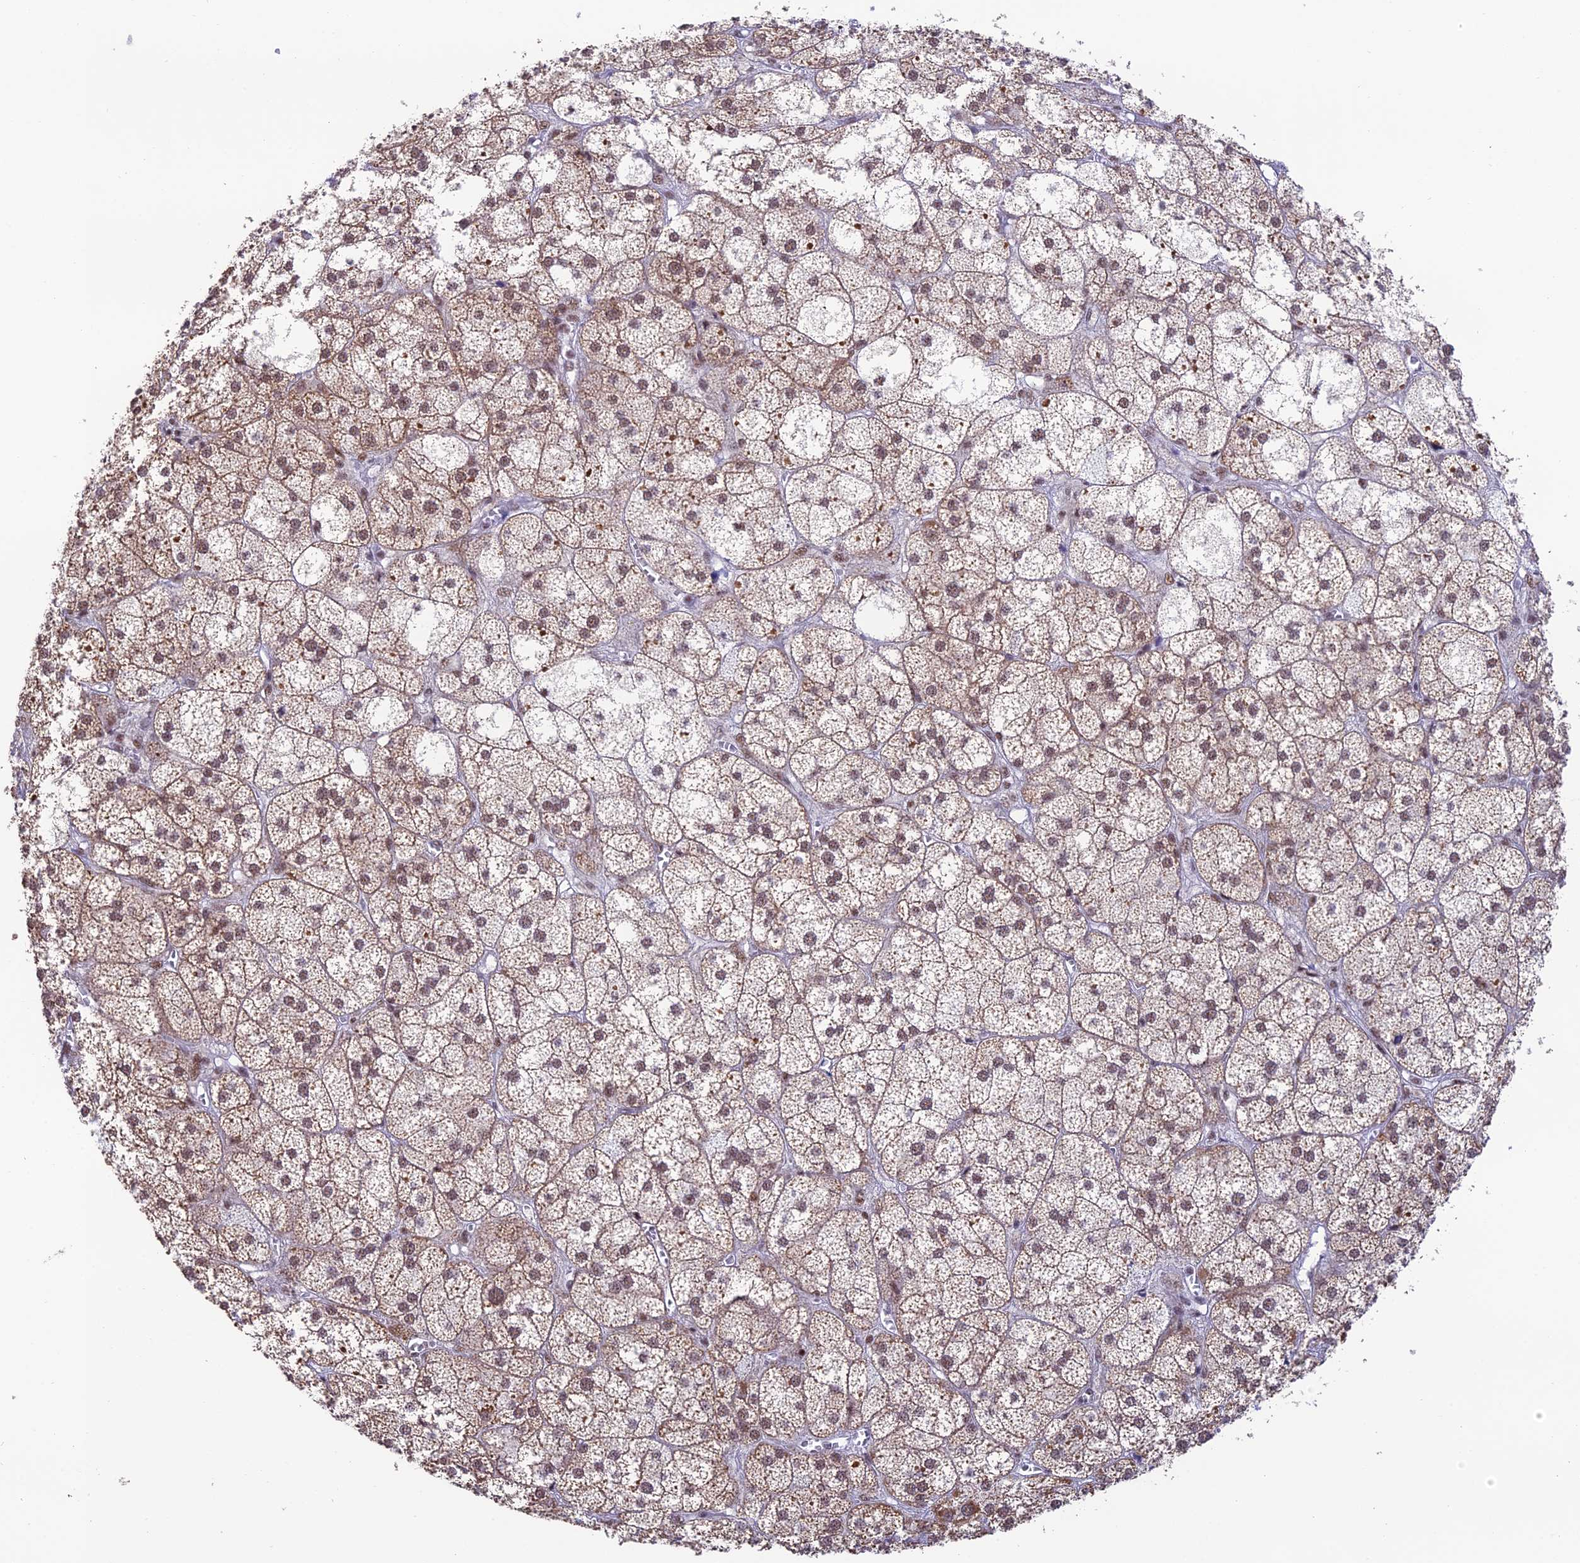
{"staining": {"intensity": "weak", "quantity": "25%-75%", "location": "nuclear"}, "tissue": "adrenal gland", "cell_type": "Glandular cells", "image_type": "normal", "snomed": [{"axis": "morphology", "description": "Normal tissue, NOS"}, {"axis": "topography", "description": "Adrenal gland"}], "caption": "Immunohistochemical staining of normal adrenal gland demonstrates low levels of weak nuclear positivity in approximately 25%-75% of glandular cells. (DAB (3,3'-diaminobenzidine) IHC with brightfield microscopy, high magnification).", "gene": "THOC7", "patient": {"sex": "female", "age": 61}}